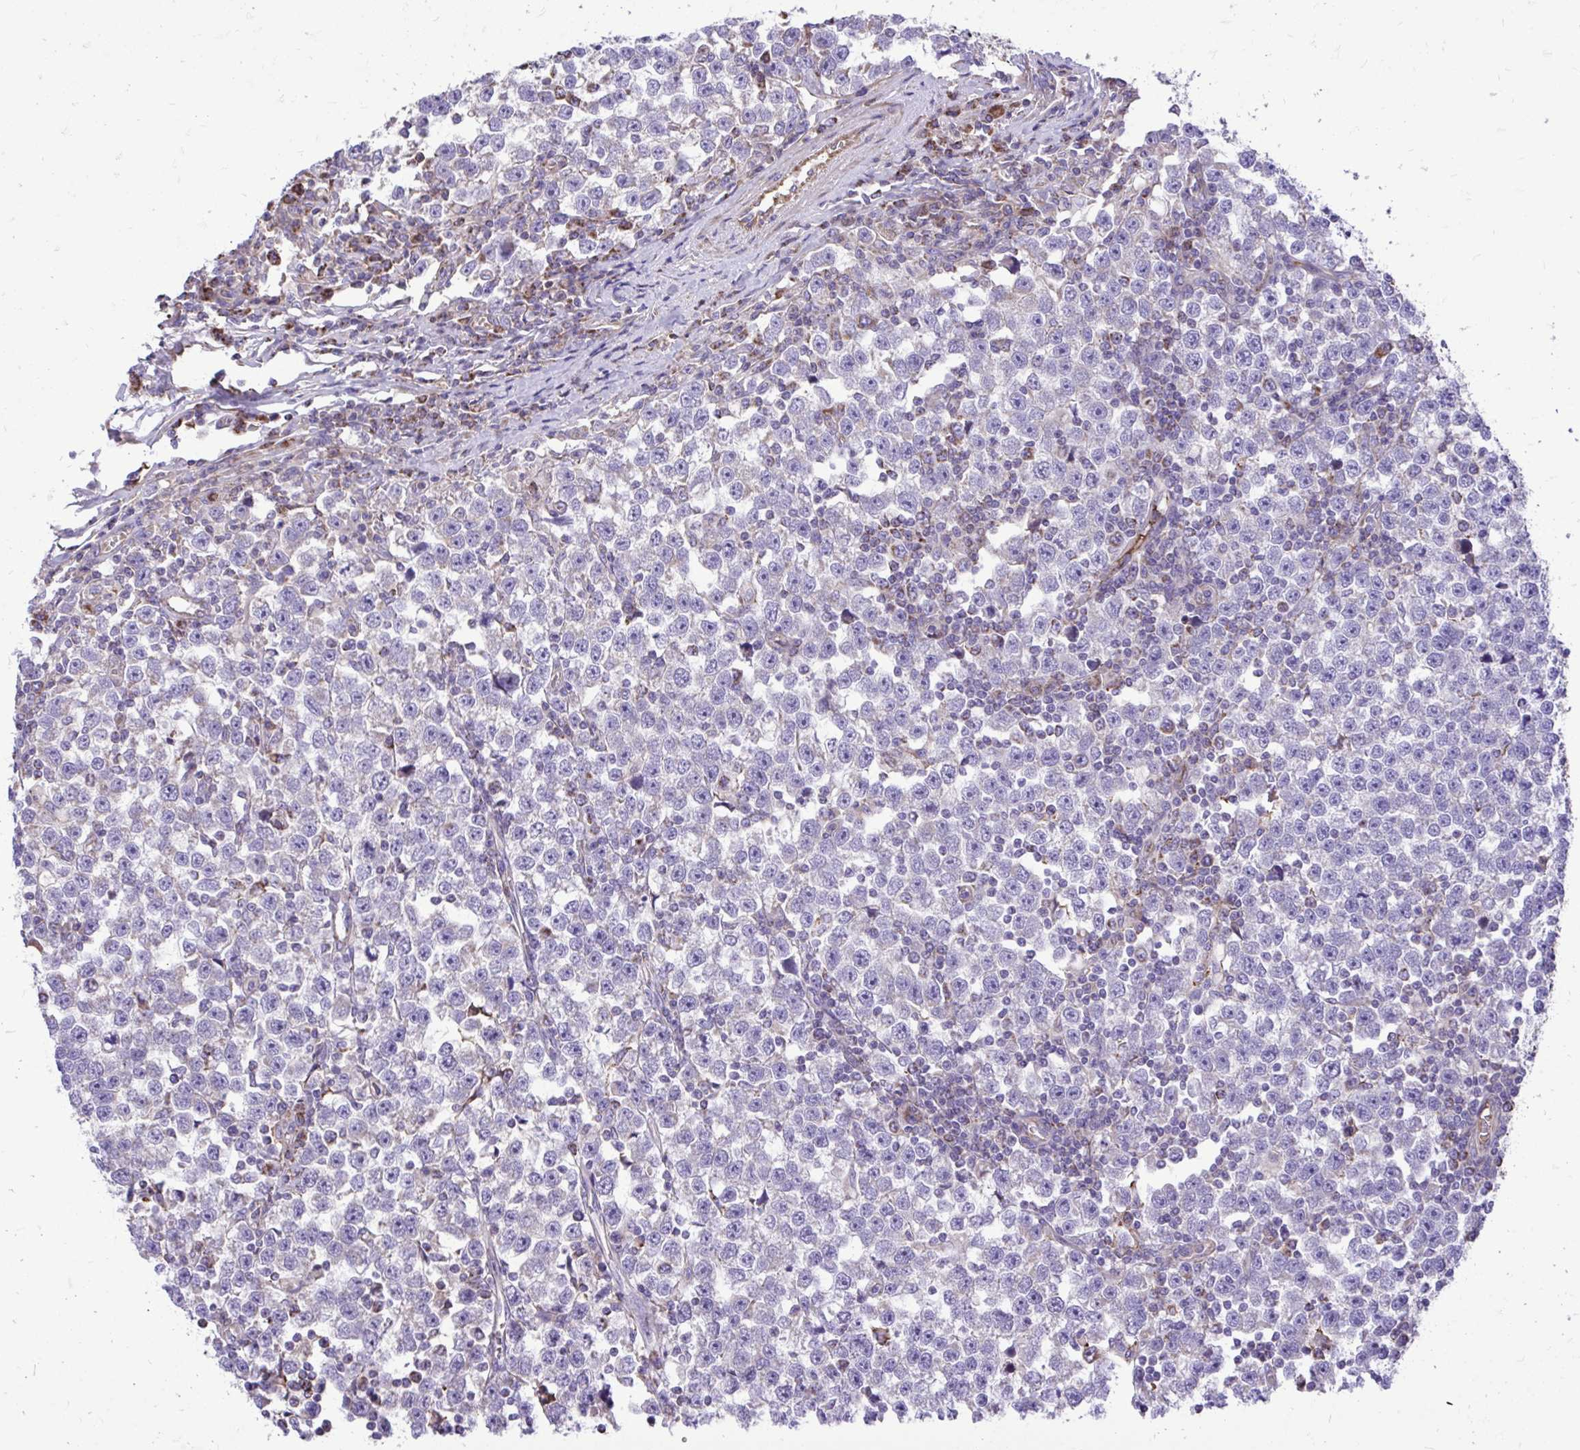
{"staining": {"intensity": "negative", "quantity": "none", "location": "none"}, "tissue": "testis cancer", "cell_type": "Tumor cells", "image_type": "cancer", "snomed": [{"axis": "morphology", "description": "Seminoma, NOS"}, {"axis": "topography", "description": "Testis"}], "caption": "Testis cancer was stained to show a protein in brown. There is no significant staining in tumor cells.", "gene": "ATP13A2", "patient": {"sex": "male", "age": 43}}